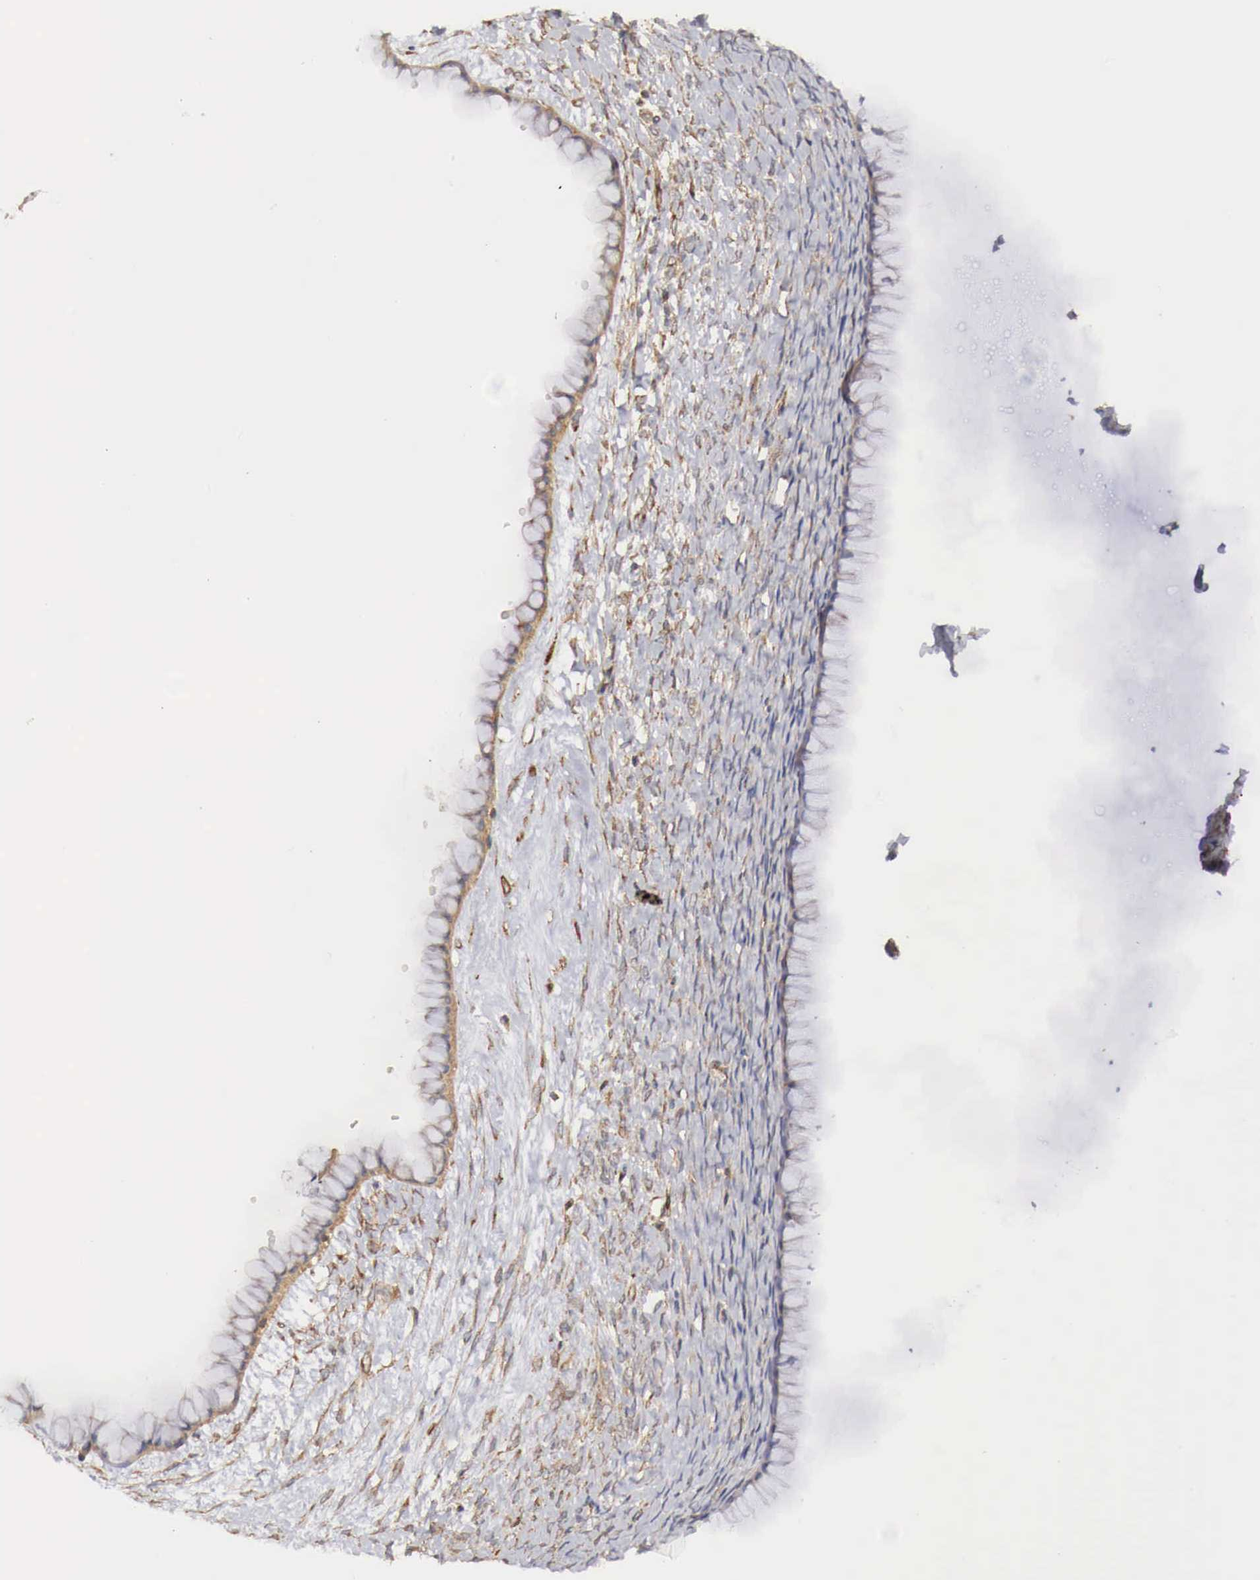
{"staining": {"intensity": "negative", "quantity": "none", "location": "none"}, "tissue": "ovarian cancer", "cell_type": "Tumor cells", "image_type": "cancer", "snomed": [{"axis": "morphology", "description": "Cystadenocarcinoma, mucinous, NOS"}, {"axis": "topography", "description": "Ovary"}], "caption": "An immunohistochemistry (IHC) histopathology image of ovarian cancer (mucinous cystadenocarcinoma) is shown. There is no staining in tumor cells of ovarian cancer (mucinous cystadenocarcinoma).", "gene": "ARMCX4", "patient": {"sex": "female", "age": 25}}